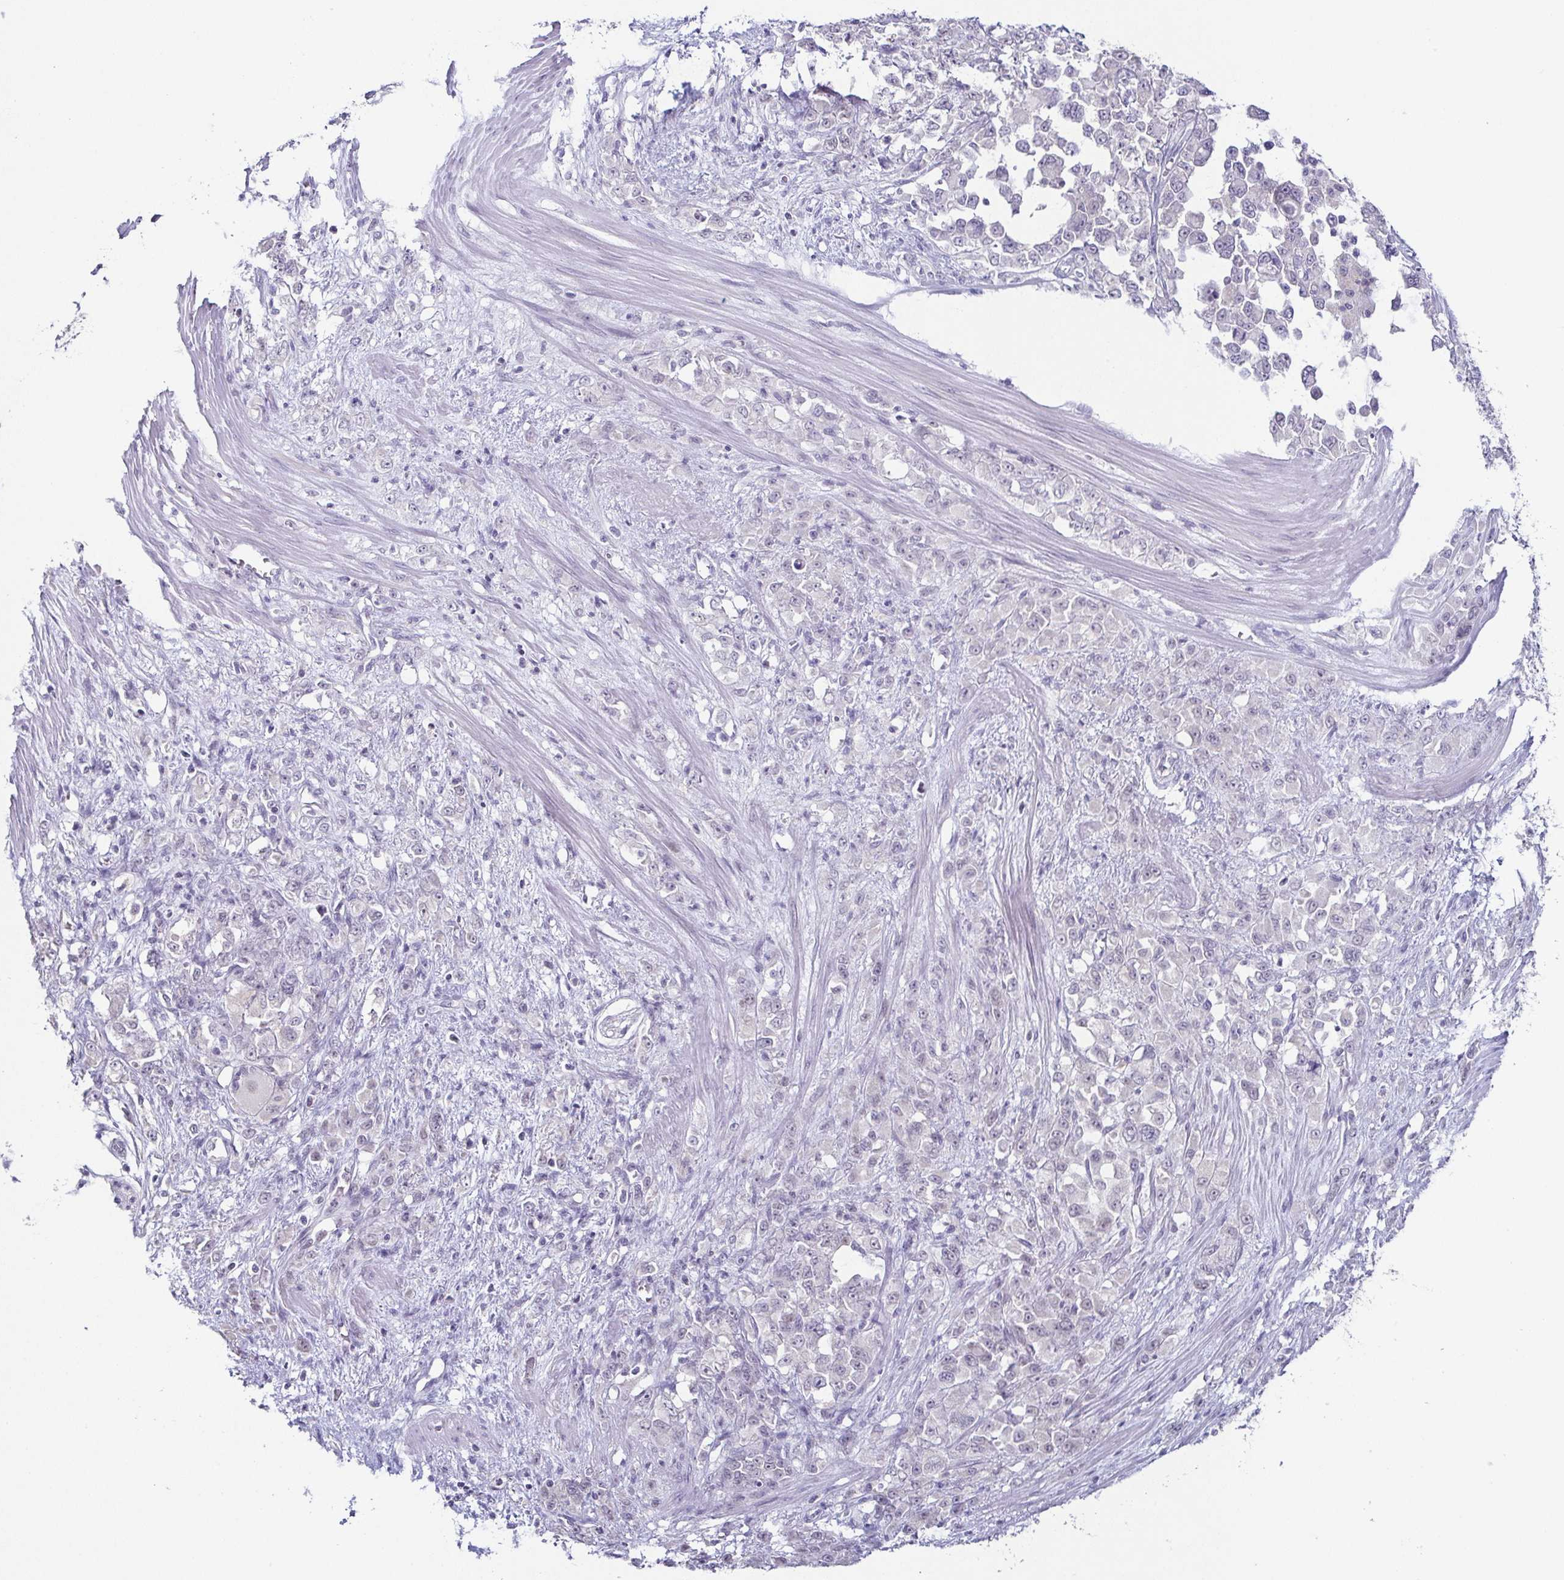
{"staining": {"intensity": "negative", "quantity": "none", "location": "none"}, "tissue": "stomach cancer", "cell_type": "Tumor cells", "image_type": "cancer", "snomed": [{"axis": "morphology", "description": "Adenocarcinoma, NOS"}, {"axis": "topography", "description": "Stomach"}], "caption": "There is no significant positivity in tumor cells of stomach cancer (adenocarcinoma).", "gene": "TP73", "patient": {"sex": "female", "age": 76}}